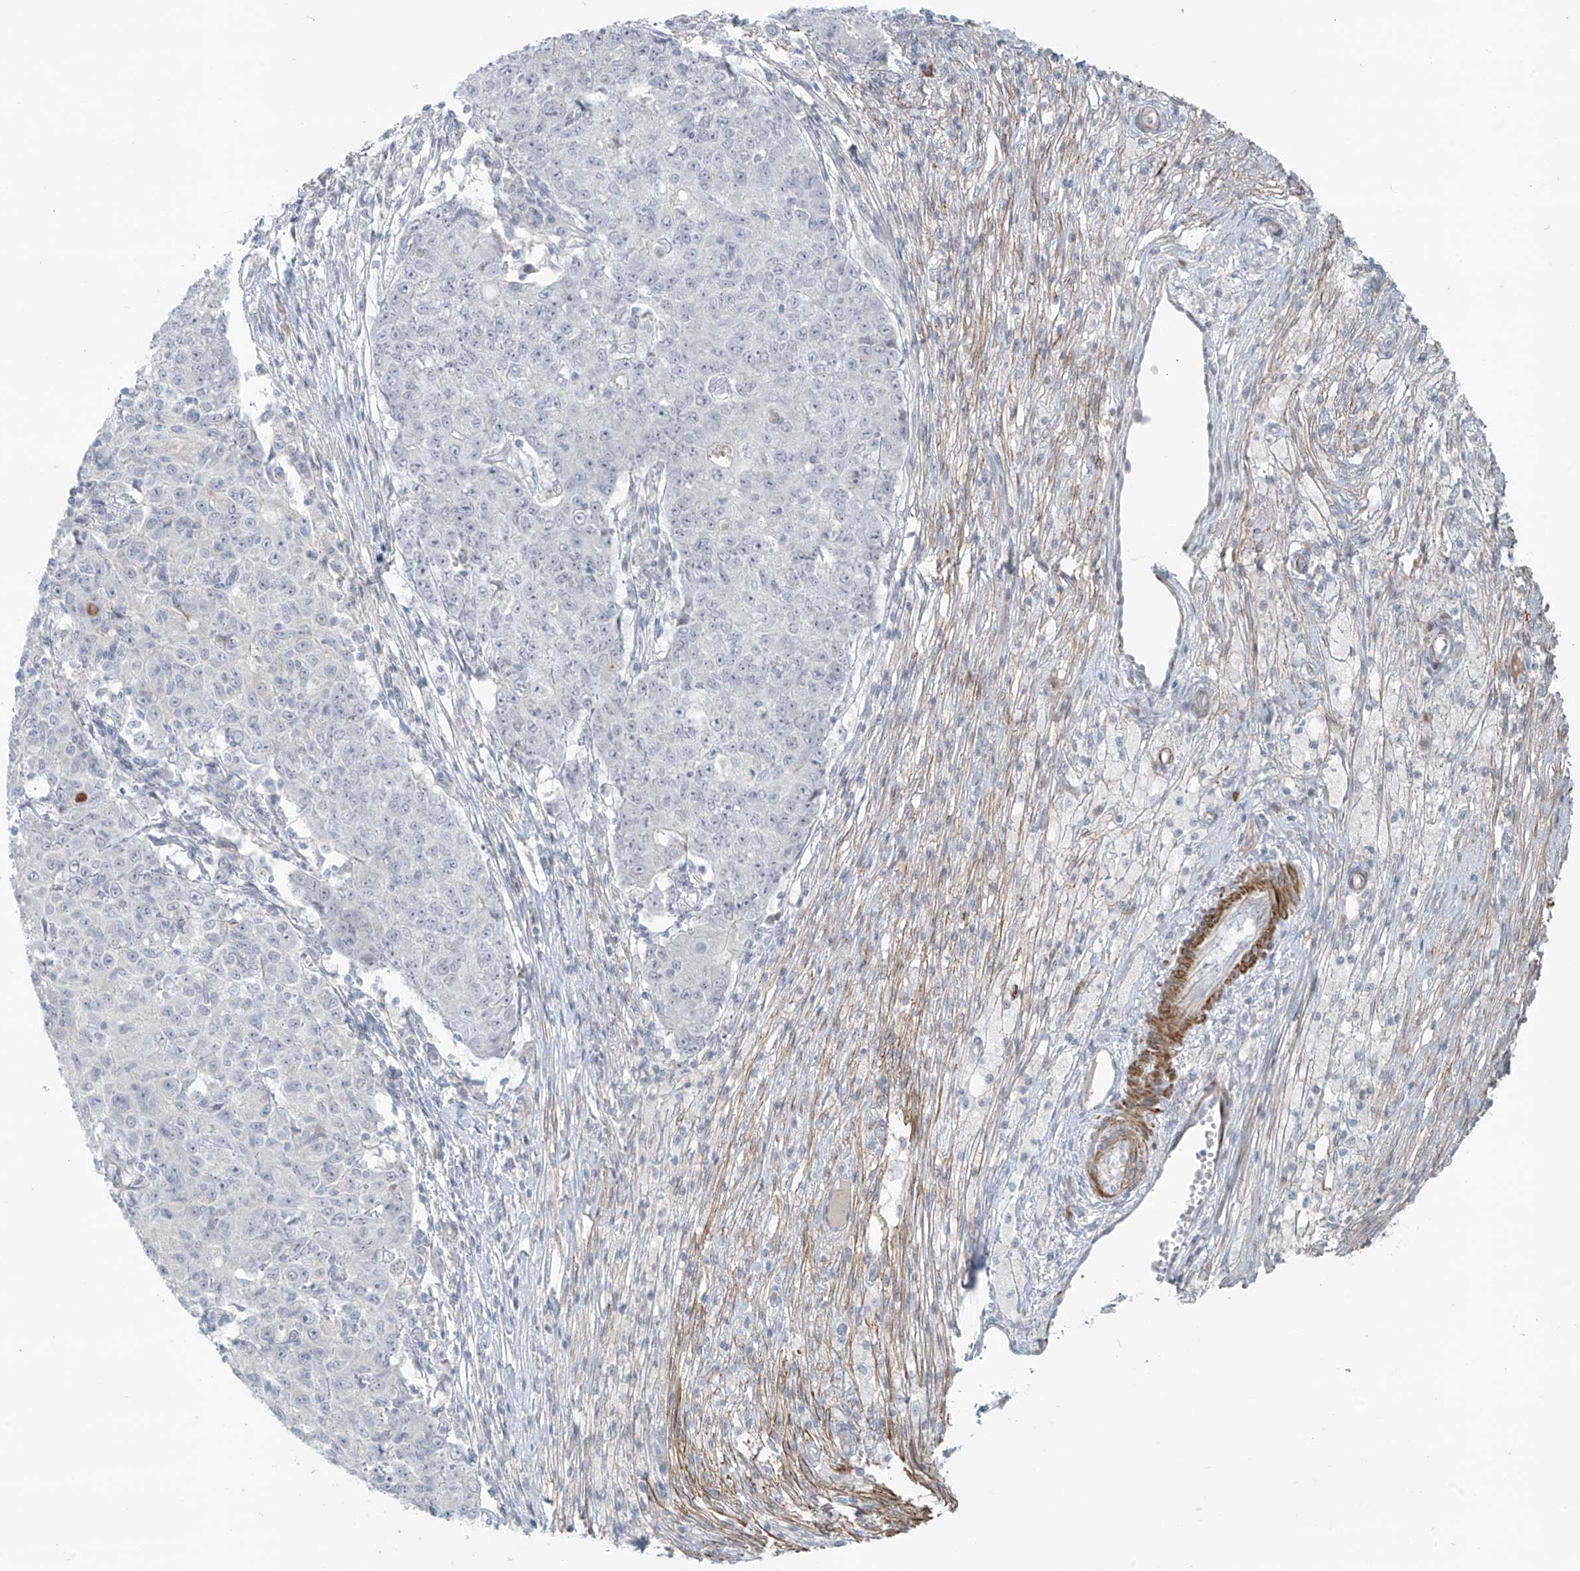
{"staining": {"intensity": "negative", "quantity": "none", "location": "none"}, "tissue": "ovarian cancer", "cell_type": "Tumor cells", "image_type": "cancer", "snomed": [{"axis": "morphology", "description": "Carcinoma, endometroid"}, {"axis": "topography", "description": "Ovary"}], "caption": "DAB immunohistochemical staining of ovarian cancer shows no significant staining in tumor cells. The staining is performed using DAB brown chromogen with nuclei counter-stained in using hematoxylin.", "gene": "RASGEF1A", "patient": {"sex": "female", "age": 42}}